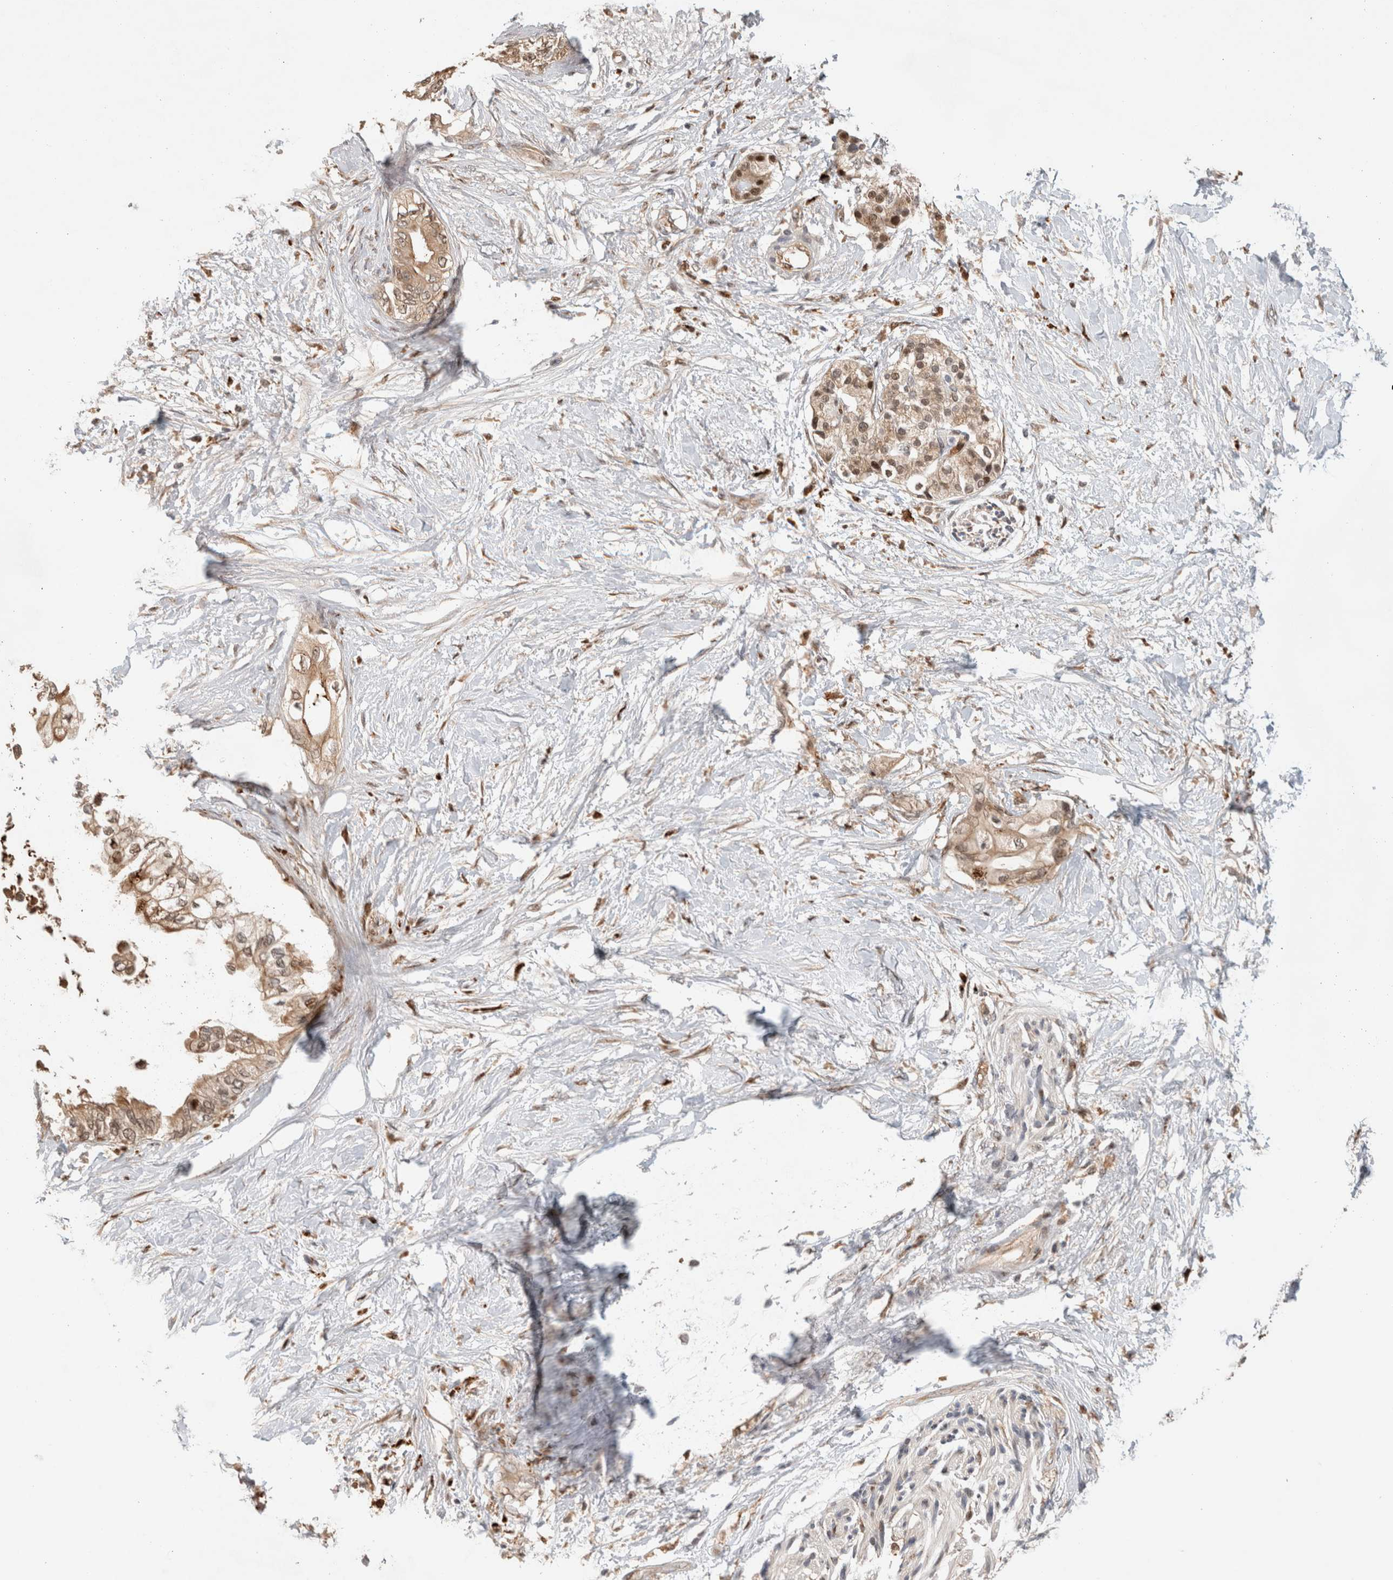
{"staining": {"intensity": "moderate", "quantity": ">75%", "location": "cytoplasmic/membranous,nuclear"}, "tissue": "pancreatic cancer", "cell_type": "Tumor cells", "image_type": "cancer", "snomed": [{"axis": "morphology", "description": "Normal tissue, NOS"}, {"axis": "morphology", "description": "Adenocarcinoma, NOS"}, {"axis": "topography", "description": "Pancreas"}, {"axis": "topography", "description": "Duodenum"}], "caption": "Tumor cells reveal moderate cytoplasmic/membranous and nuclear staining in approximately >75% of cells in adenocarcinoma (pancreatic).", "gene": "OTUD6B", "patient": {"sex": "female", "age": 60}}